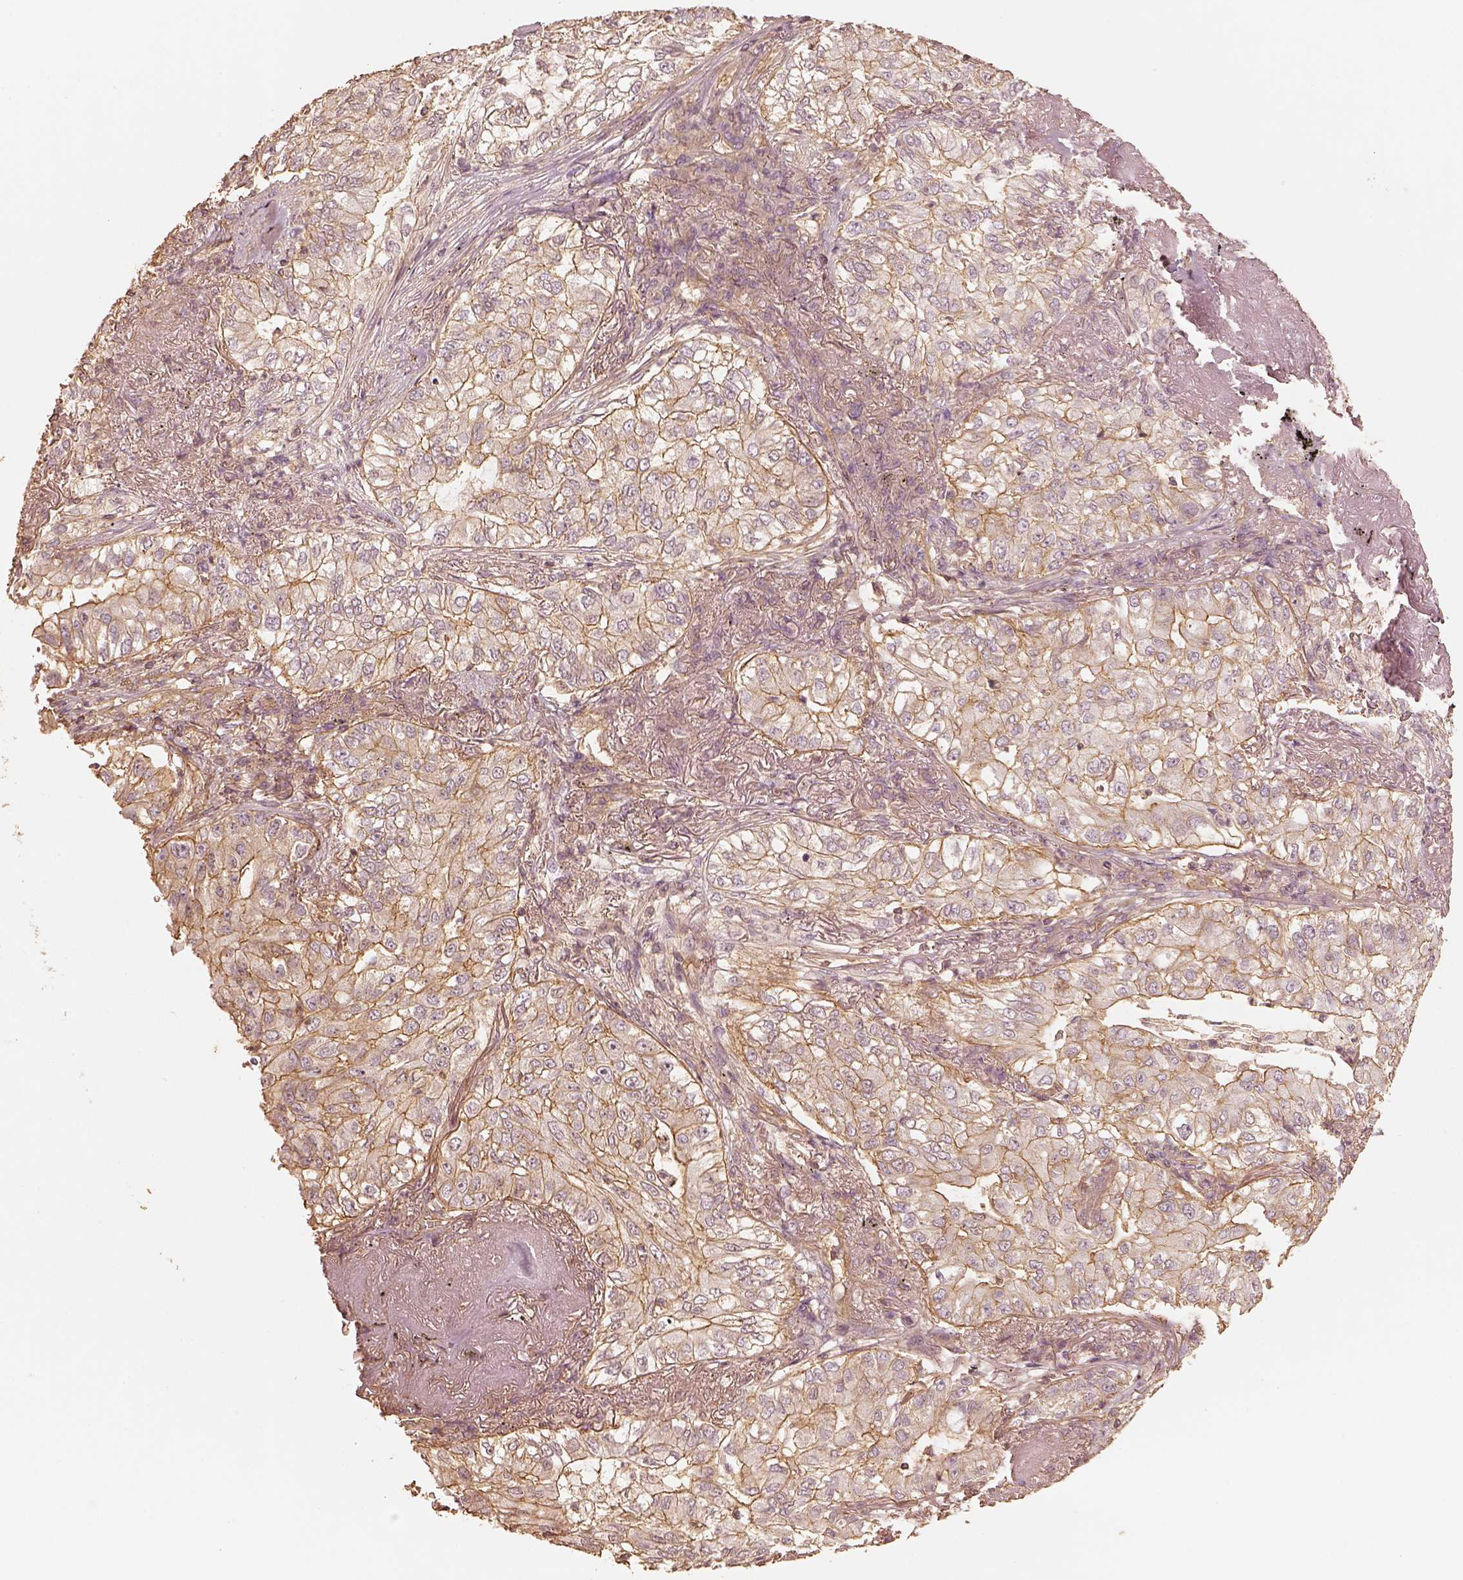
{"staining": {"intensity": "moderate", "quantity": ">75%", "location": "cytoplasmic/membranous"}, "tissue": "lung cancer", "cell_type": "Tumor cells", "image_type": "cancer", "snomed": [{"axis": "morphology", "description": "Adenocarcinoma, NOS"}, {"axis": "topography", "description": "Lung"}], "caption": "Immunohistochemical staining of human lung cancer (adenocarcinoma) displays moderate cytoplasmic/membranous protein expression in about >75% of tumor cells.", "gene": "WDR7", "patient": {"sex": "female", "age": 73}}